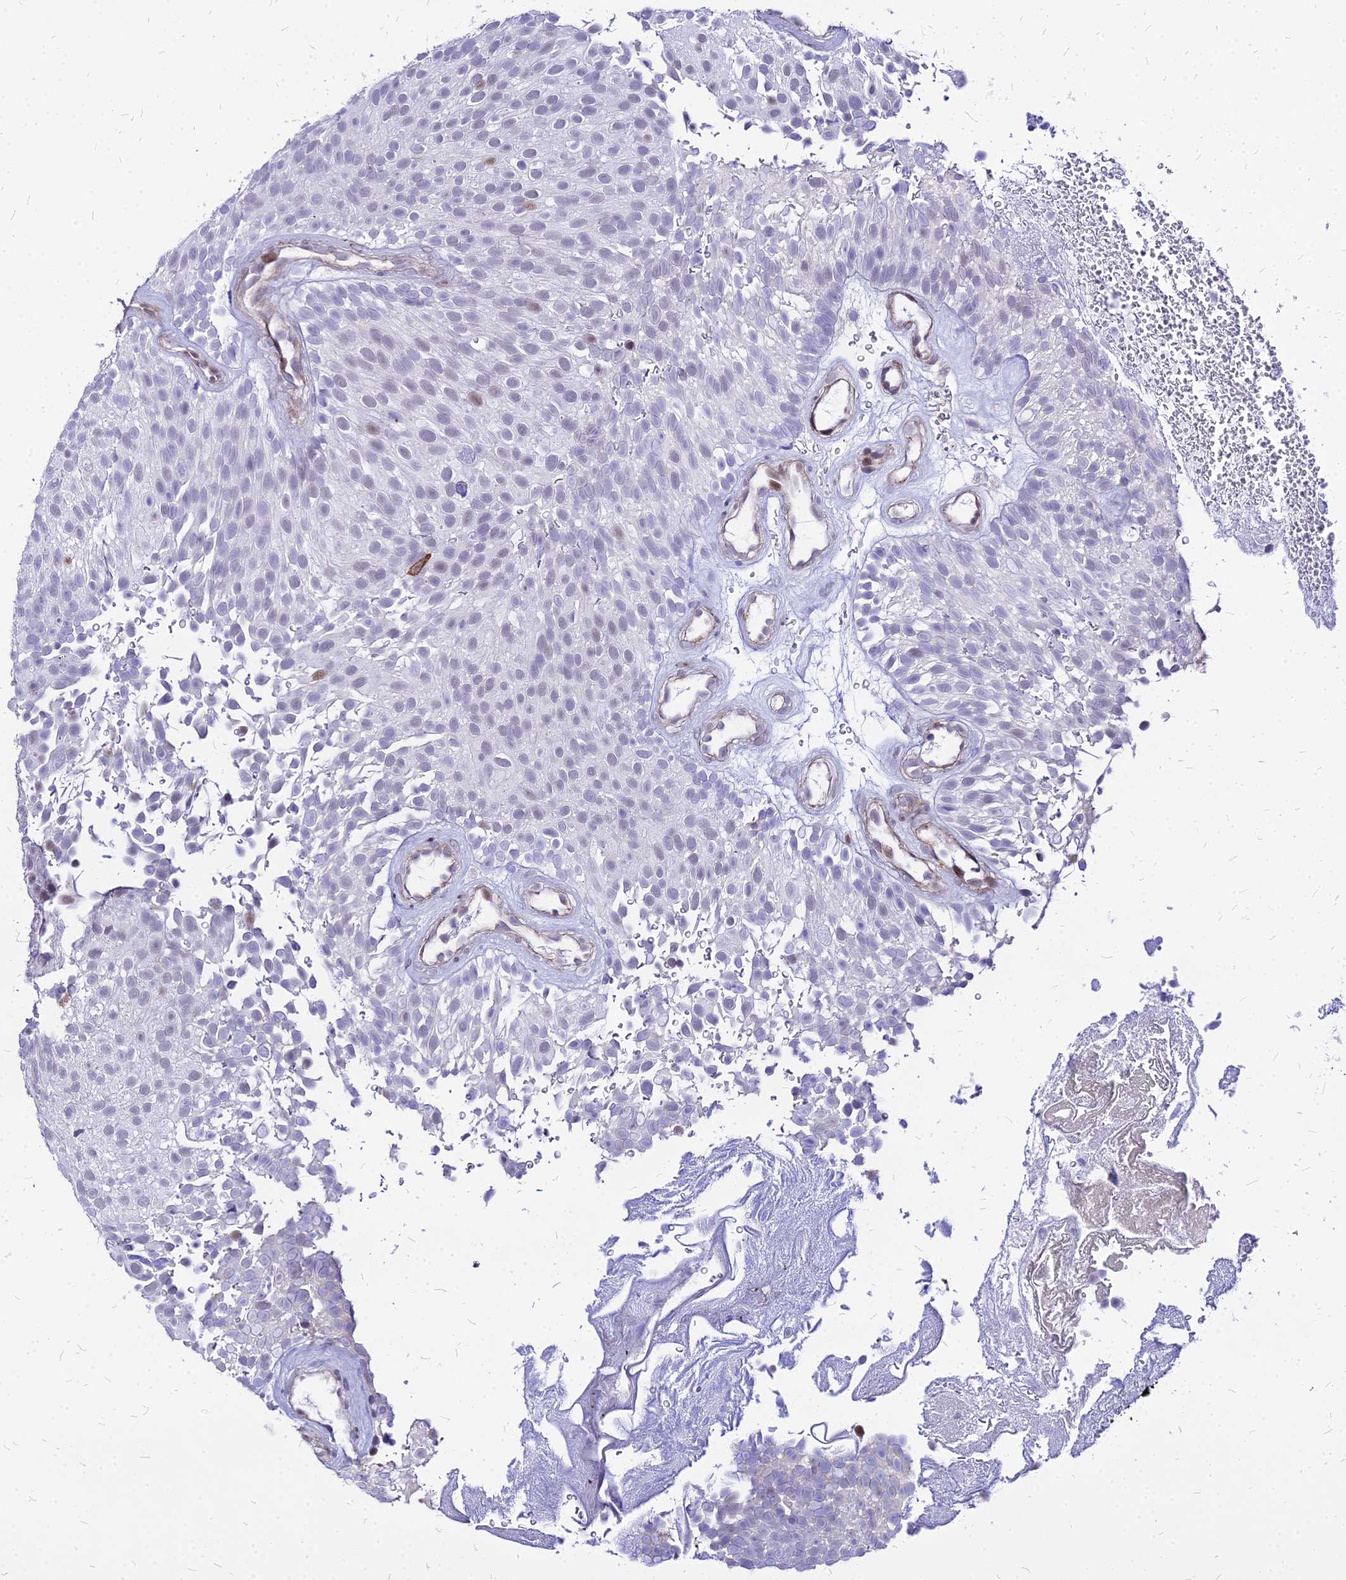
{"staining": {"intensity": "weak", "quantity": "<25%", "location": "nuclear"}, "tissue": "urothelial cancer", "cell_type": "Tumor cells", "image_type": "cancer", "snomed": [{"axis": "morphology", "description": "Urothelial carcinoma, Low grade"}, {"axis": "topography", "description": "Urinary bladder"}], "caption": "Immunohistochemistry (IHC) photomicrograph of urothelial carcinoma (low-grade) stained for a protein (brown), which displays no expression in tumor cells.", "gene": "FDX2", "patient": {"sex": "male", "age": 78}}